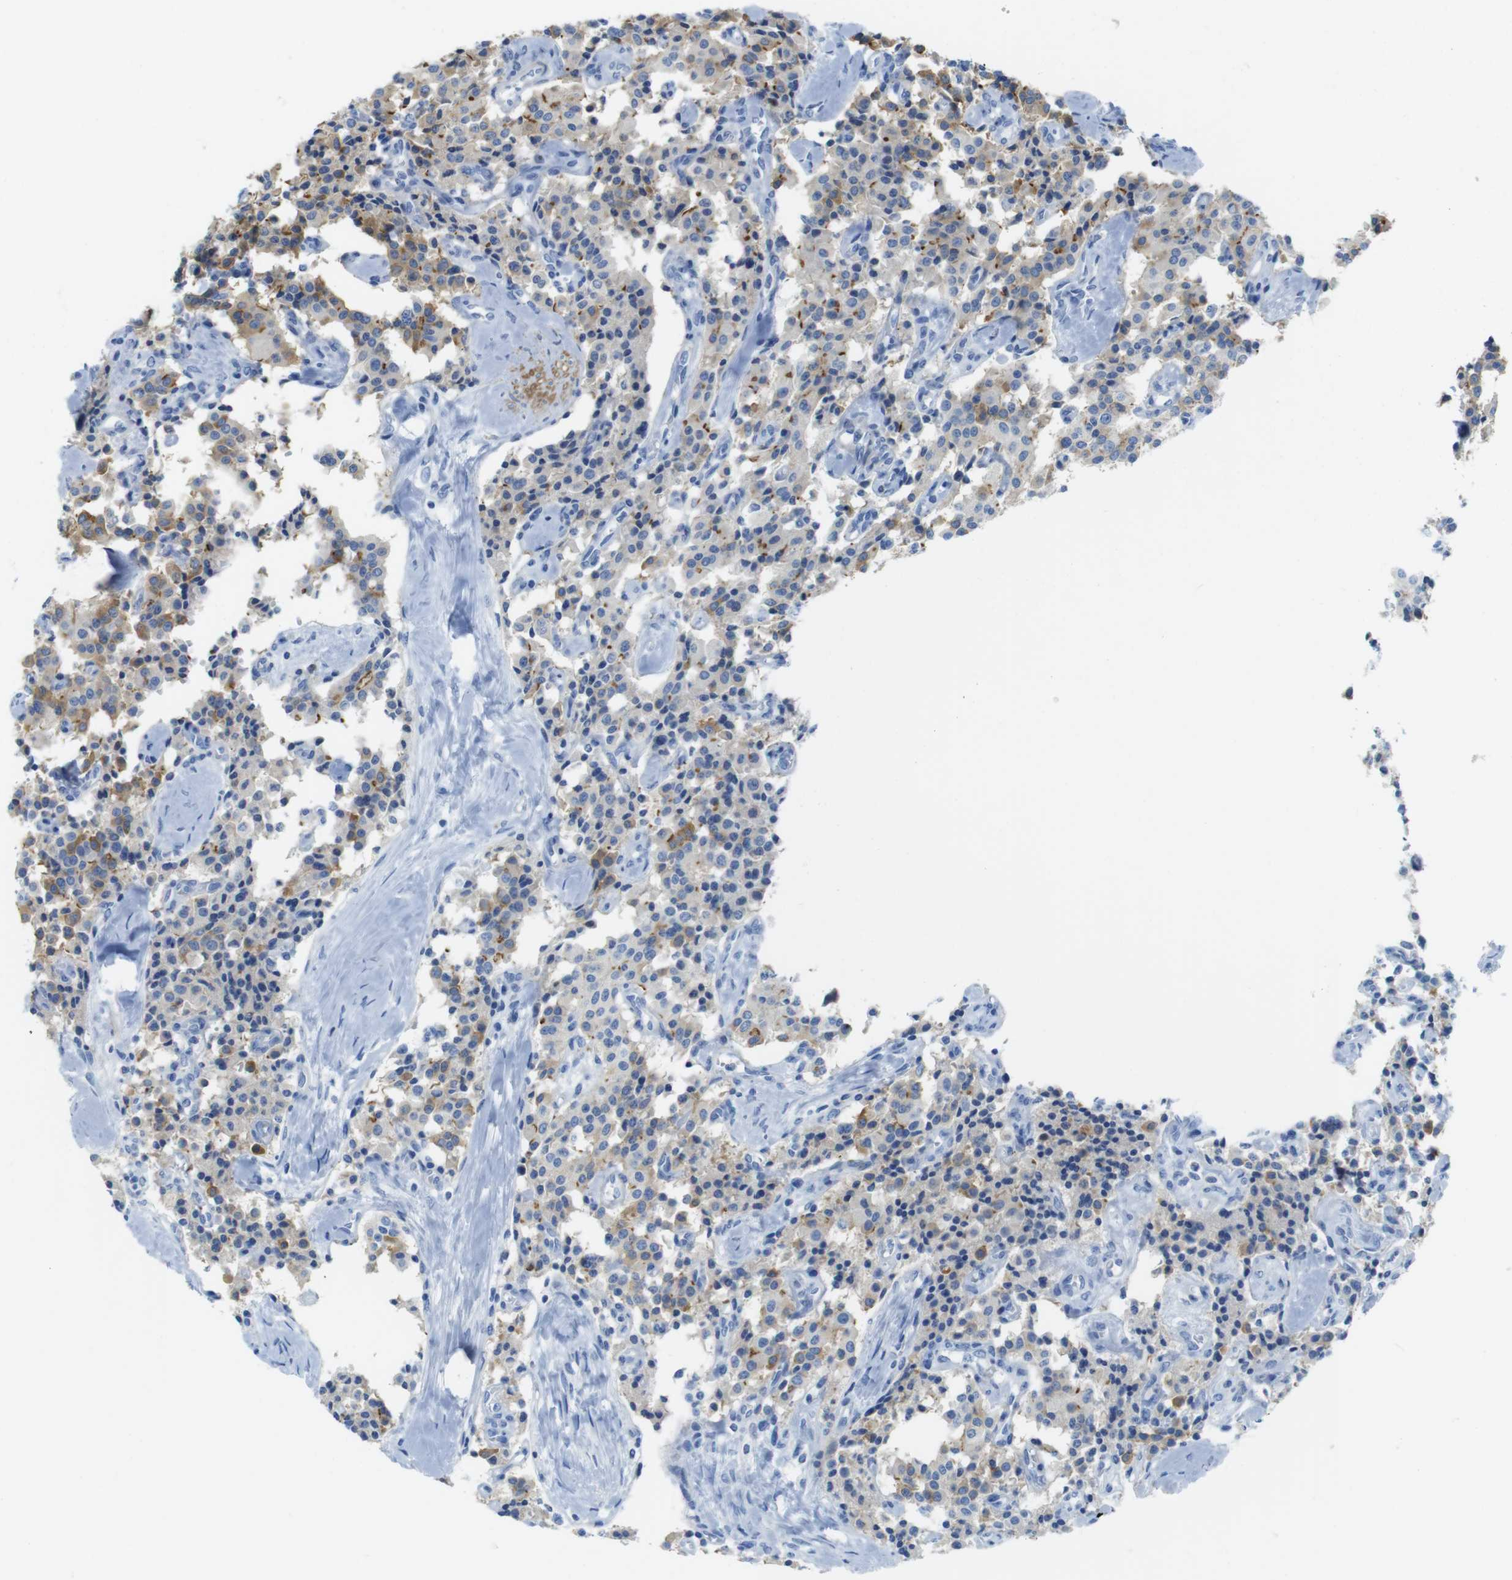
{"staining": {"intensity": "moderate", "quantity": "25%-75%", "location": "cytoplasmic/membranous"}, "tissue": "carcinoid", "cell_type": "Tumor cells", "image_type": "cancer", "snomed": [{"axis": "morphology", "description": "Carcinoid, malignant, NOS"}, {"axis": "topography", "description": "Lung"}], "caption": "Immunohistochemical staining of malignant carcinoid exhibits medium levels of moderate cytoplasmic/membranous protein positivity in about 25%-75% of tumor cells.", "gene": "ASIC5", "patient": {"sex": "male", "age": 30}}